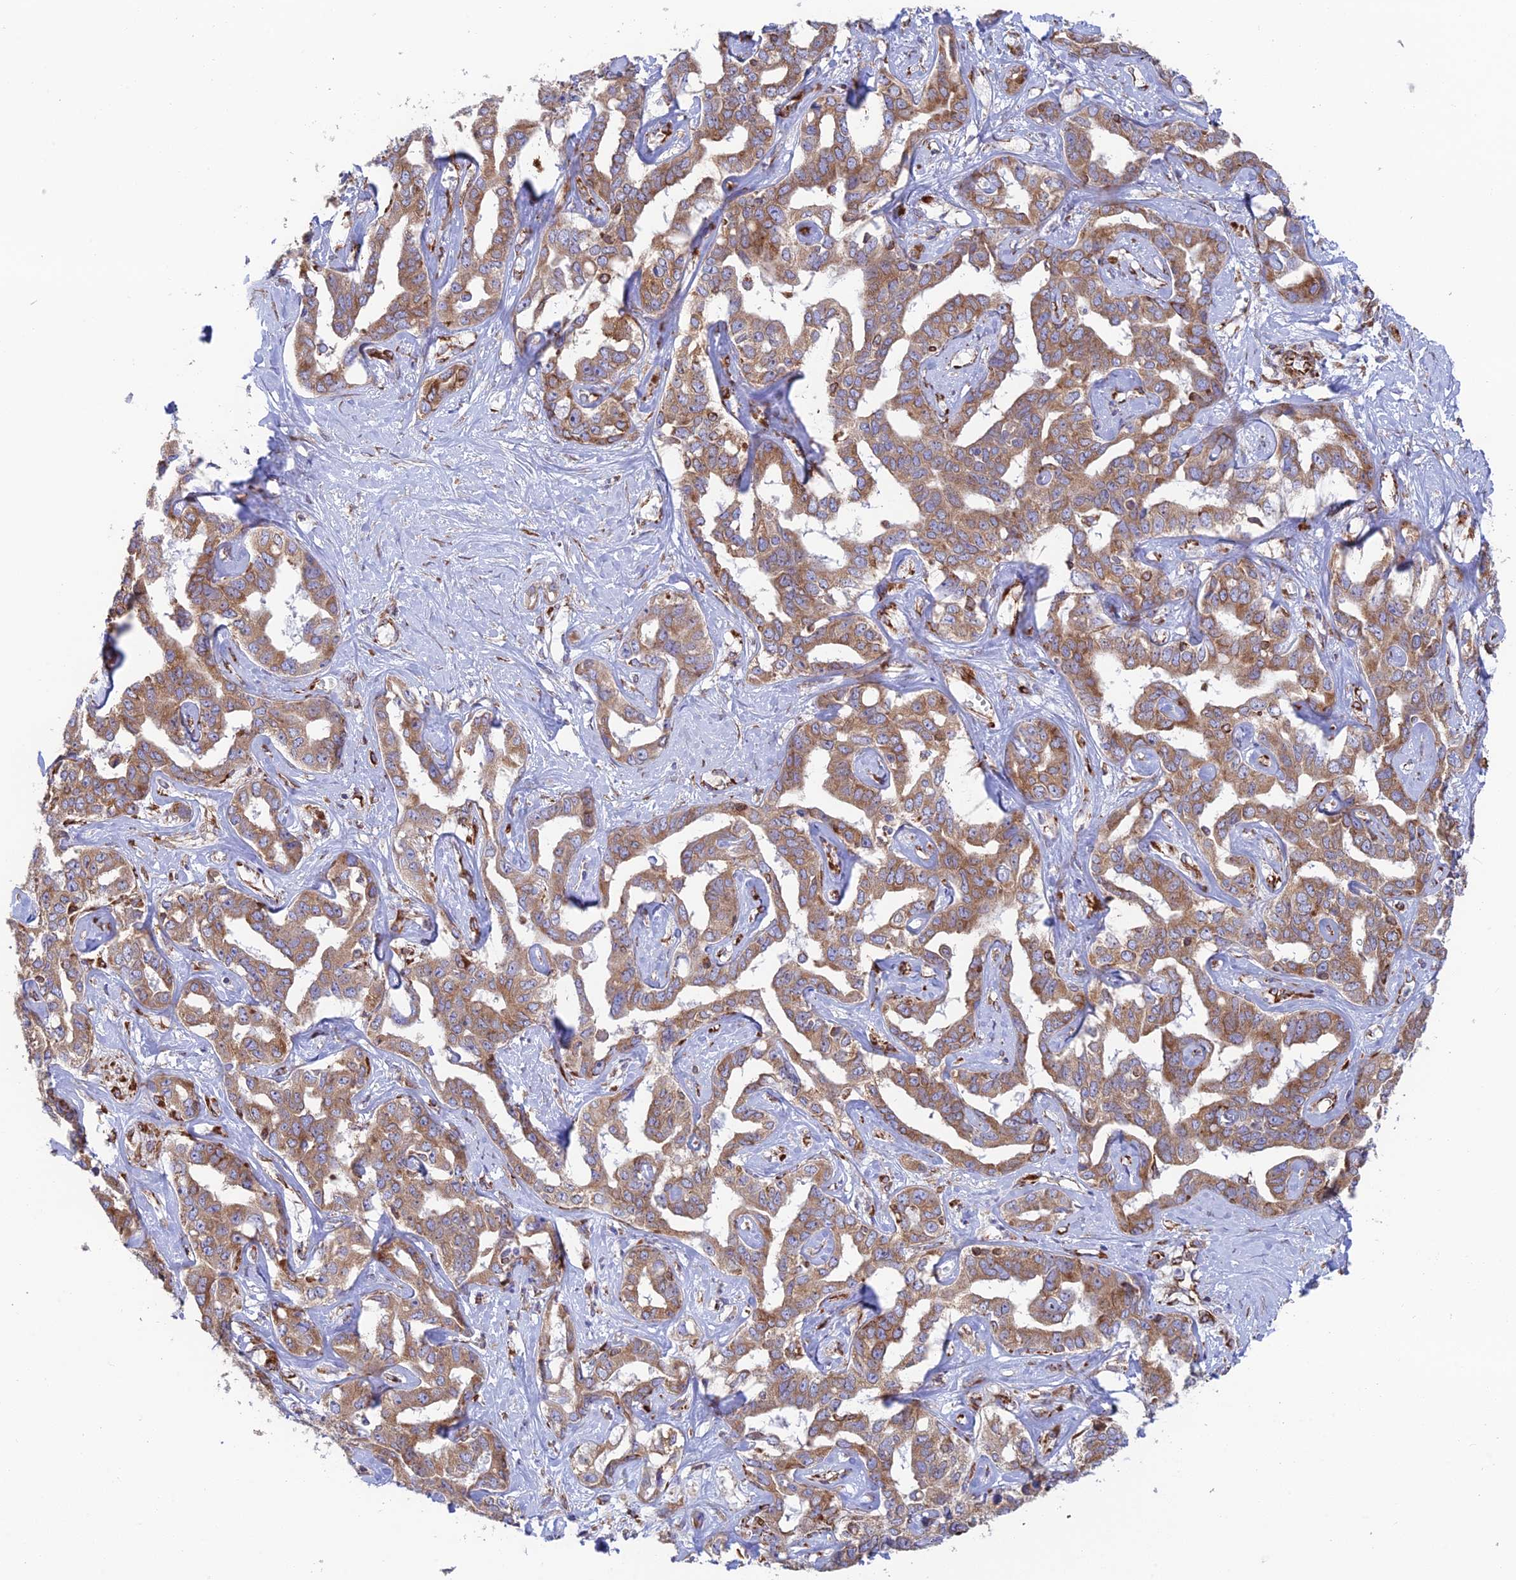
{"staining": {"intensity": "moderate", "quantity": ">75%", "location": "cytoplasmic/membranous"}, "tissue": "liver cancer", "cell_type": "Tumor cells", "image_type": "cancer", "snomed": [{"axis": "morphology", "description": "Cholangiocarcinoma"}, {"axis": "topography", "description": "Liver"}], "caption": "There is medium levels of moderate cytoplasmic/membranous expression in tumor cells of liver cancer (cholangiocarcinoma), as demonstrated by immunohistochemical staining (brown color).", "gene": "CCDC69", "patient": {"sex": "male", "age": 59}}